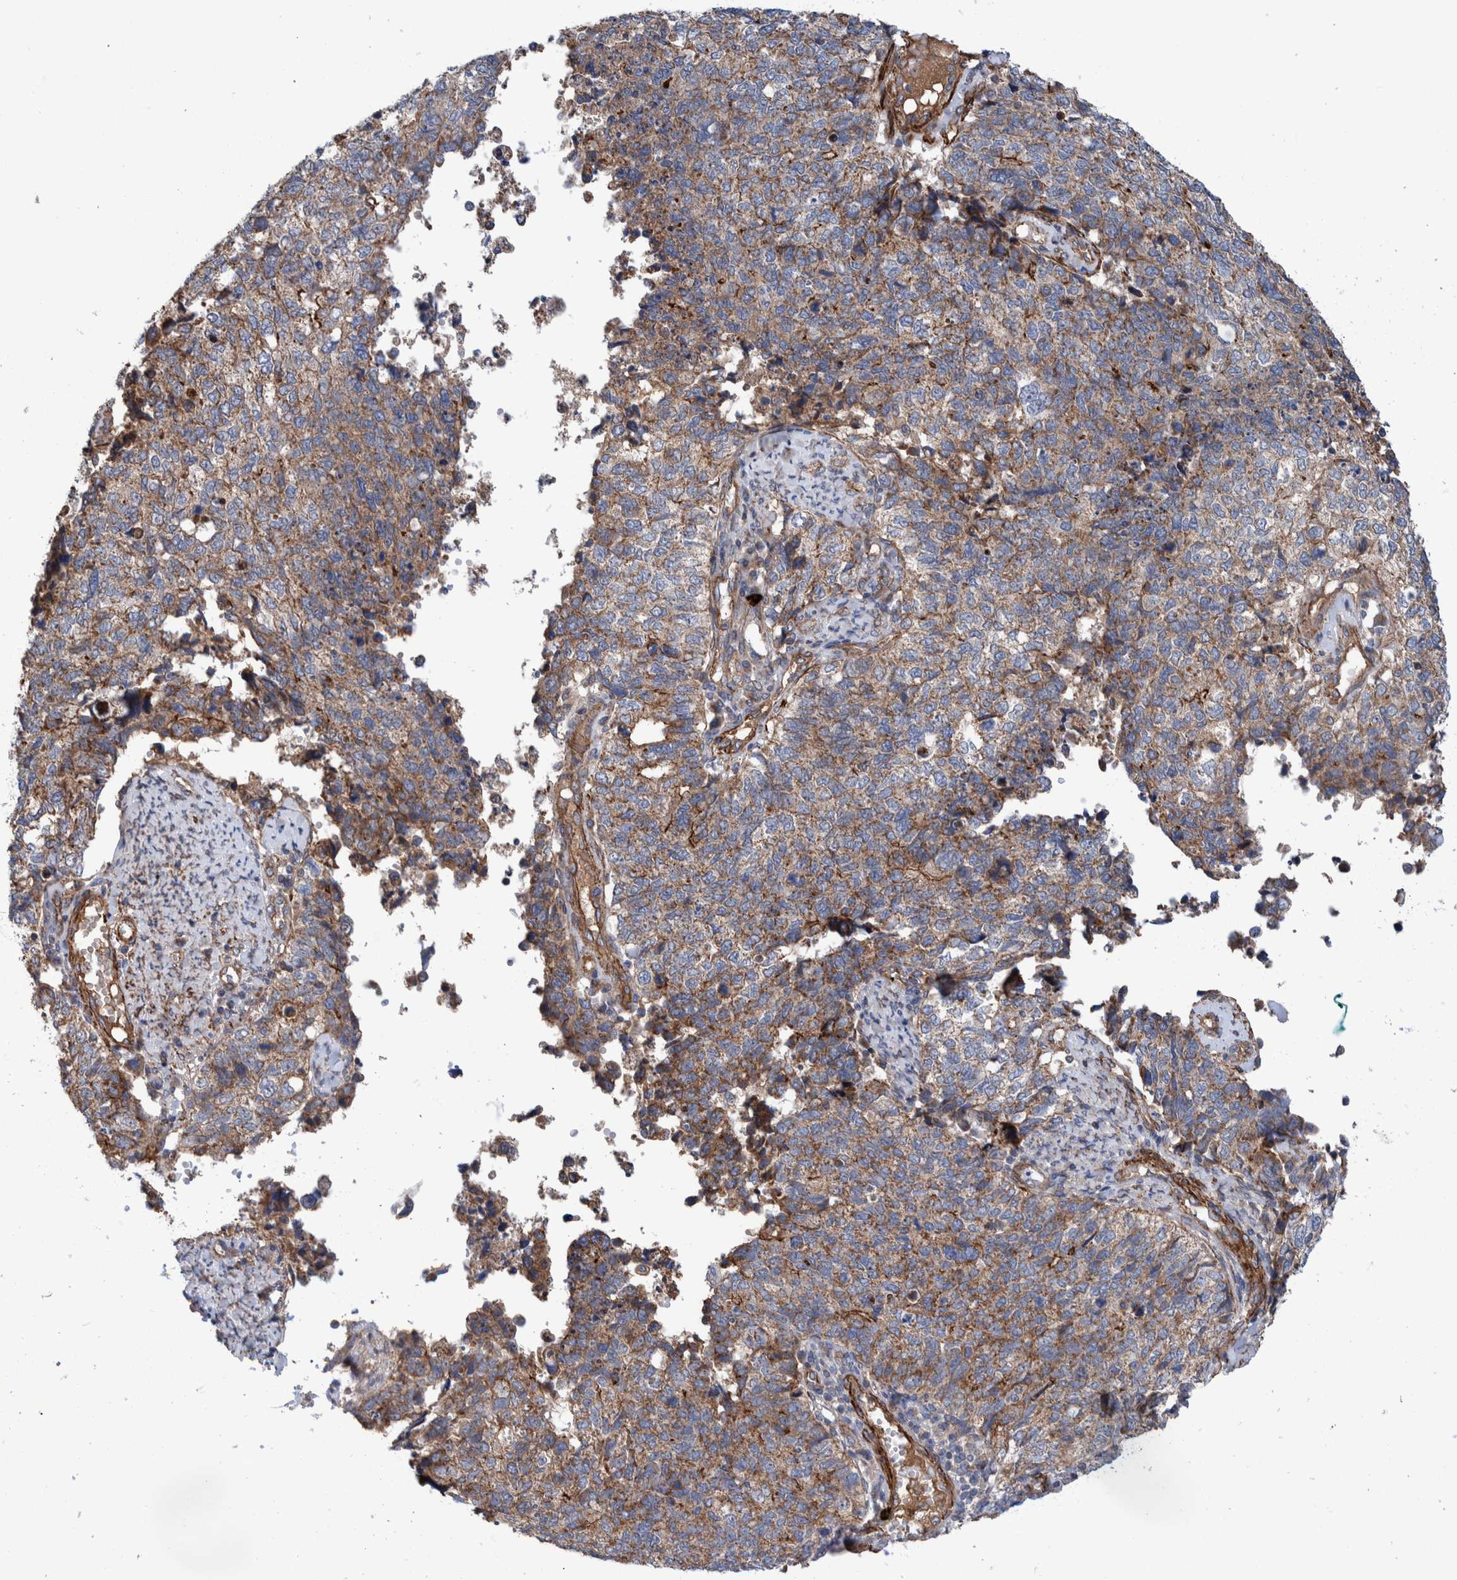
{"staining": {"intensity": "moderate", "quantity": ">75%", "location": "cytoplasmic/membranous"}, "tissue": "cervical cancer", "cell_type": "Tumor cells", "image_type": "cancer", "snomed": [{"axis": "morphology", "description": "Squamous cell carcinoma, NOS"}, {"axis": "topography", "description": "Cervix"}], "caption": "Cervical cancer (squamous cell carcinoma) stained for a protein (brown) shows moderate cytoplasmic/membranous positive expression in about >75% of tumor cells.", "gene": "SLC25A10", "patient": {"sex": "female", "age": 63}}